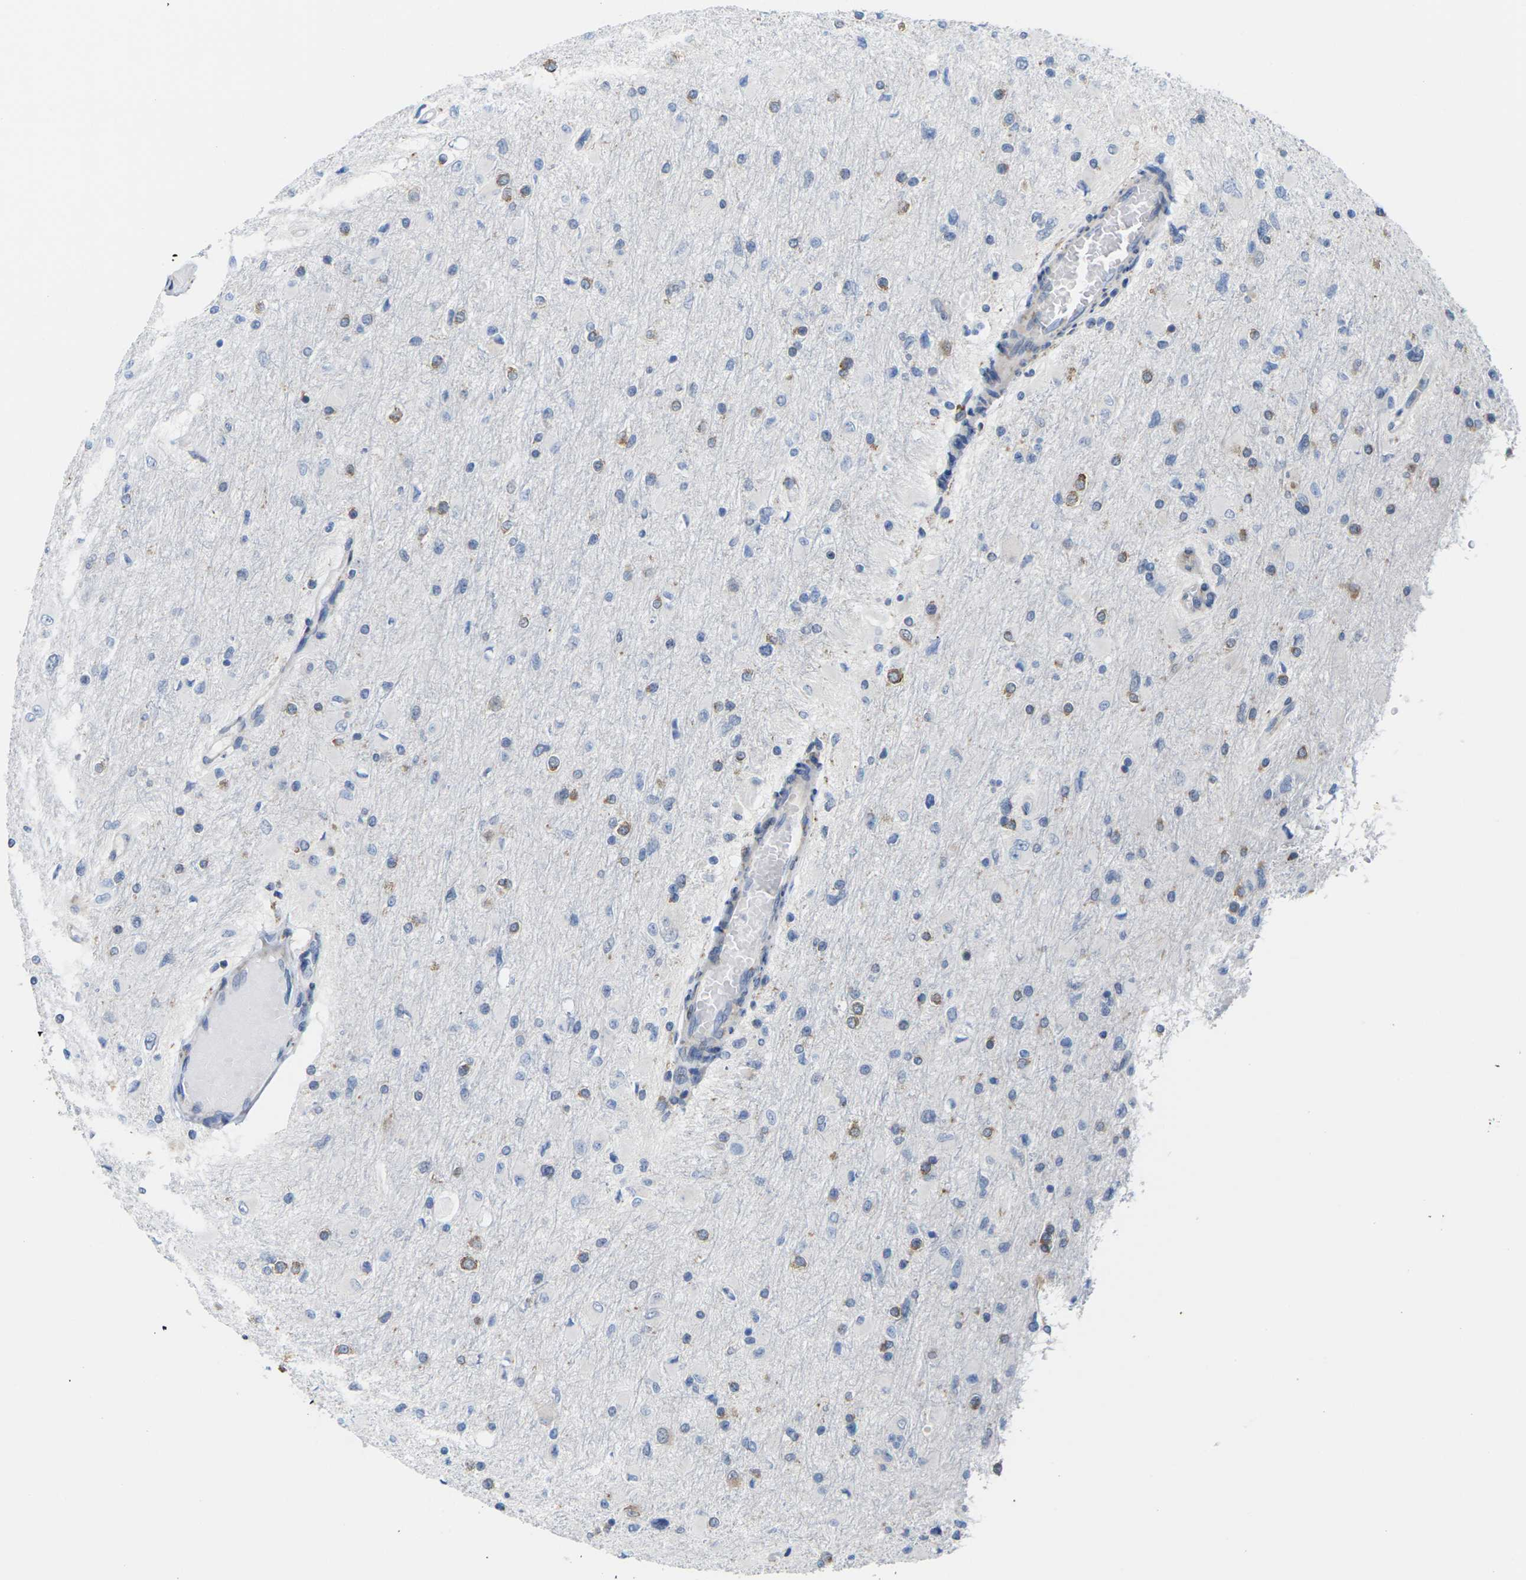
{"staining": {"intensity": "weak", "quantity": "<25%", "location": "cytoplasmic/membranous"}, "tissue": "glioma", "cell_type": "Tumor cells", "image_type": "cancer", "snomed": [{"axis": "morphology", "description": "Glioma, malignant, High grade"}, {"axis": "topography", "description": "Cerebral cortex"}], "caption": "This is a micrograph of immunohistochemistry (IHC) staining of high-grade glioma (malignant), which shows no staining in tumor cells.", "gene": "PDZK1IP1", "patient": {"sex": "female", "age": 36}}